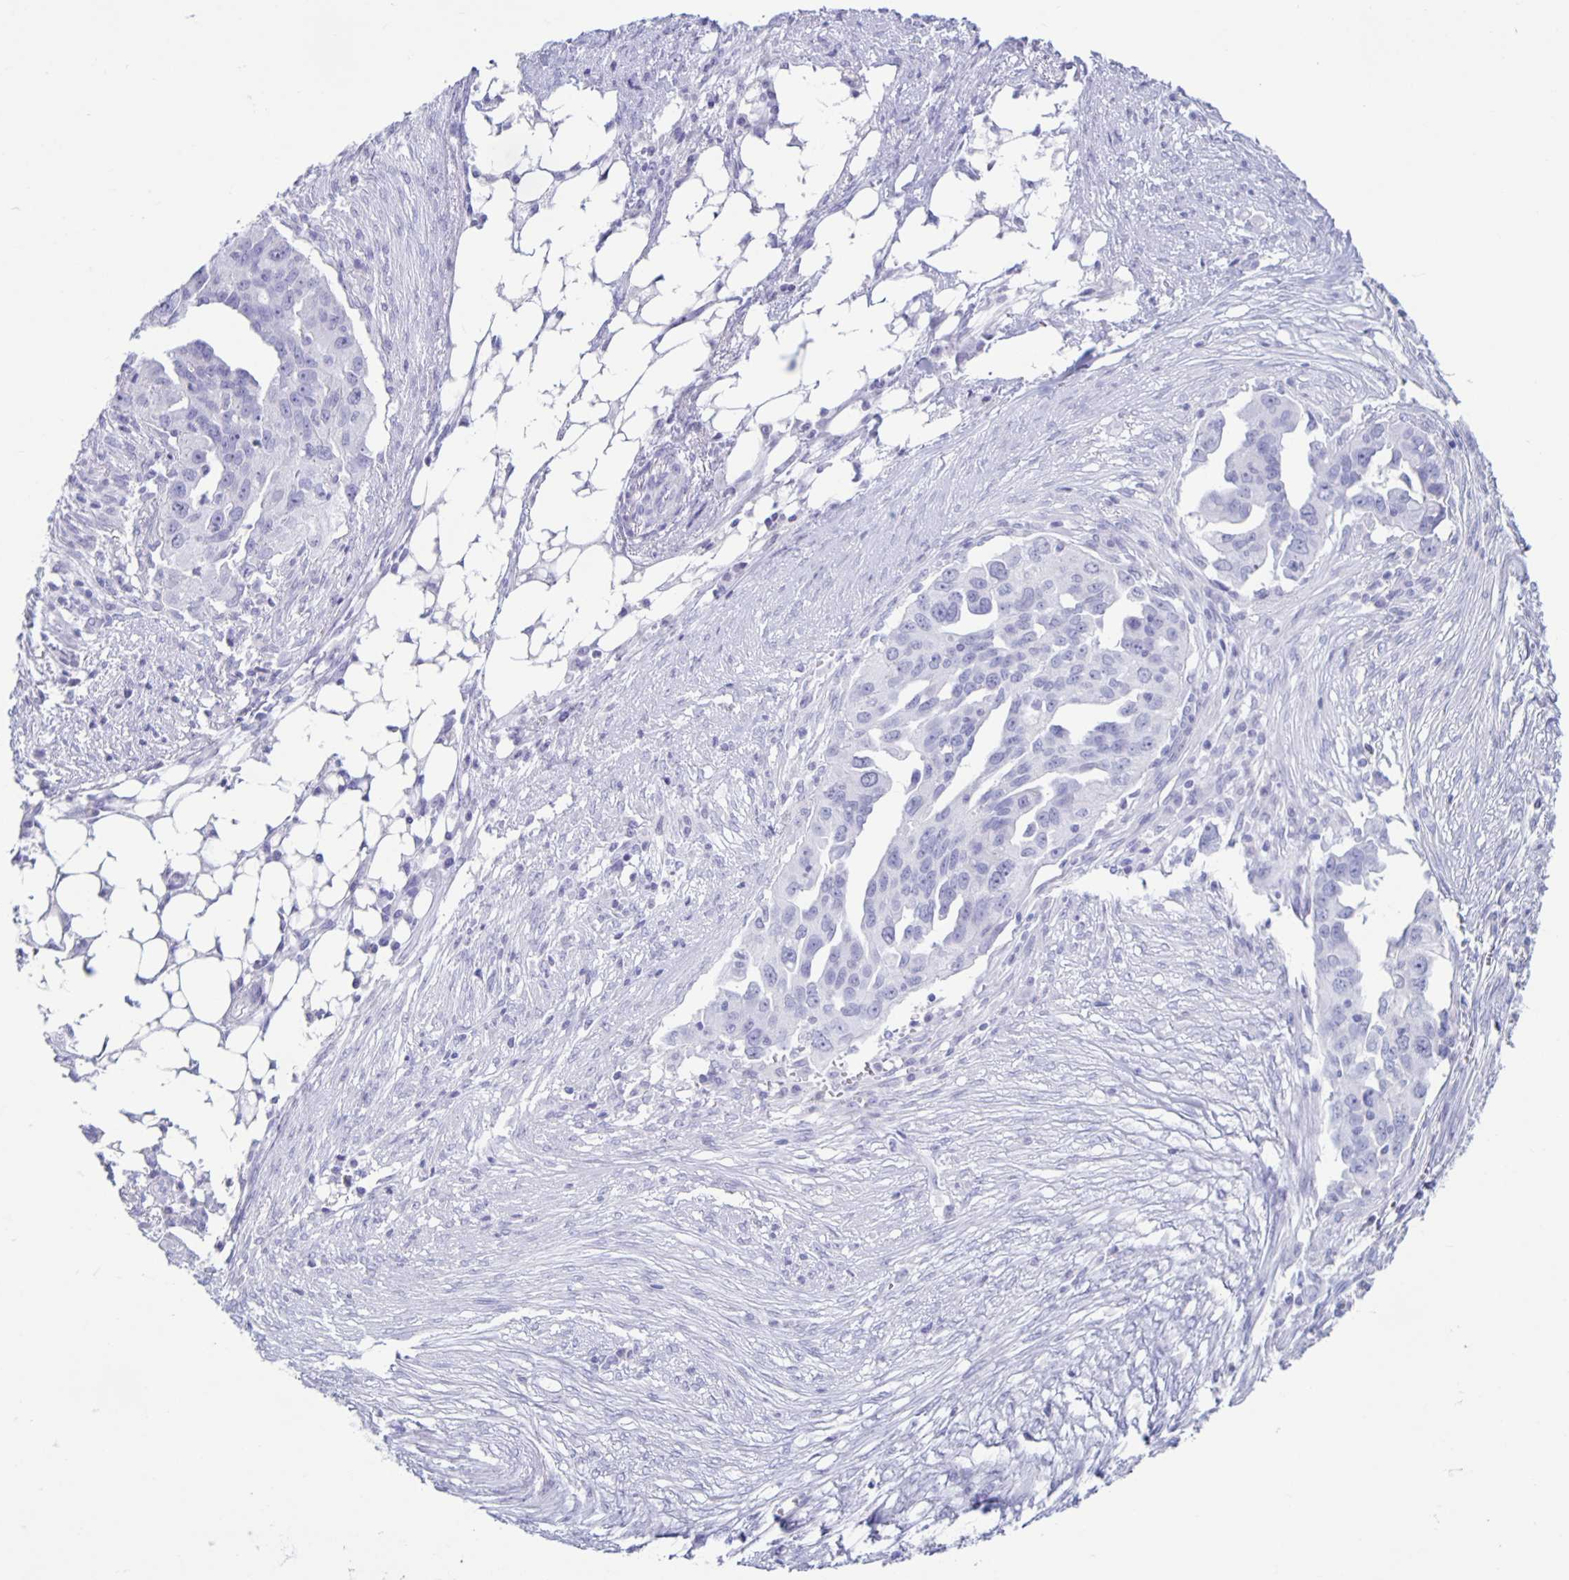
{"staining": {"intensity": "negative", "quantity": "none", "location": "none"}, "tissue": "ovarian cancer", "cell_type": "Tumor cells", "image_type": "cancer", "snomed": [{"axis": "morphology", "description": "Carcinoma, endometroid"}, {"axis": "morphology", "description": "Cystadenocarcinoma, serous, NOS"}, {"axis": "topography", "description": "Ovary"}], "caption": "Photomicrograph shows no protein positivity in tumor cells of ovarian cancer tissue. (DAB IHC with hematoxylin counter stain).", "gene": "CT45A5", "patient": {"sex": "female", "age": 45}}